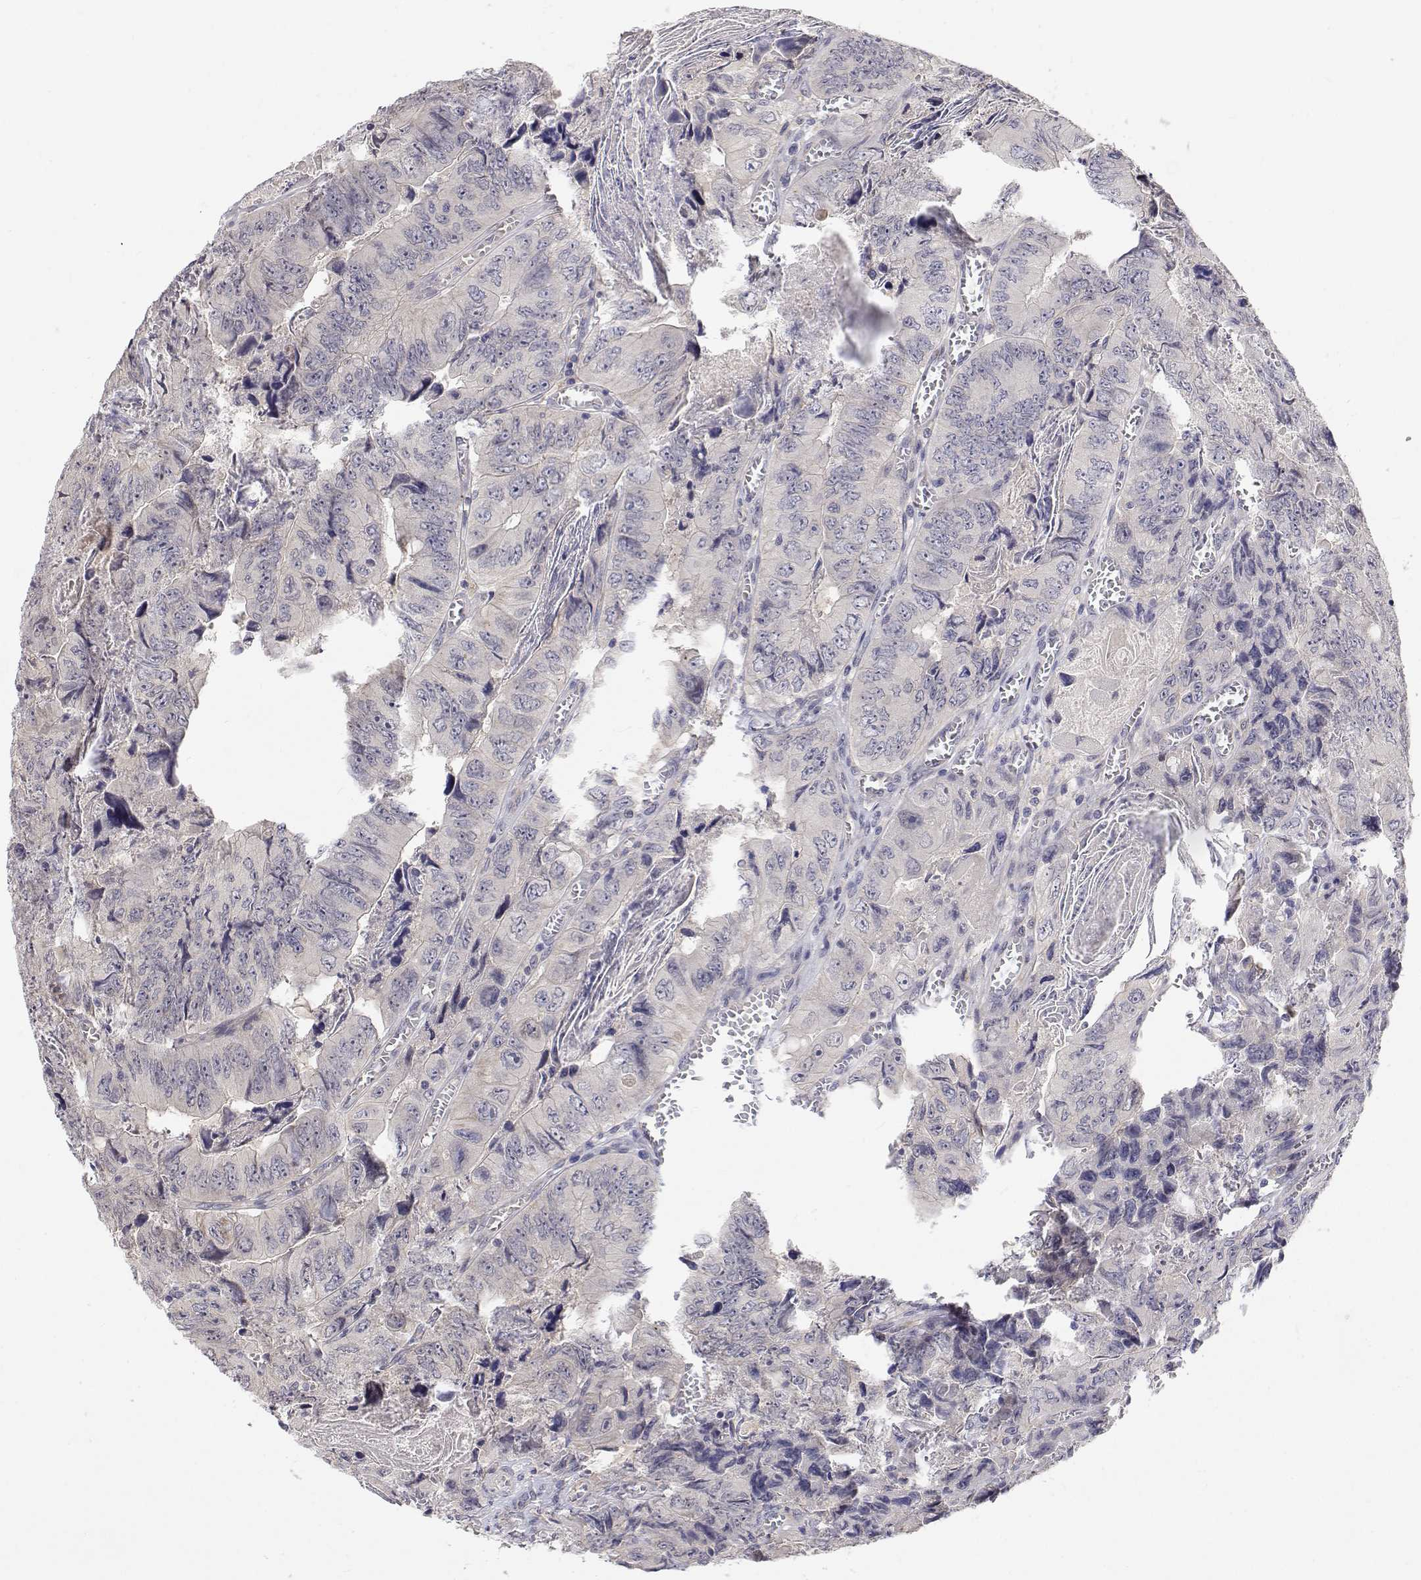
{"staining": {"intensity": "negative", "quantity": "none", "location": "none"}, "tissue": "colorectal cancer", "cell_type": "Tumor cells", "image_type": "cancer", "snomed": [{"axis": "morphology", "description": "Adenocarcinoma, NOS"}, {"axis": "topography", "description": "Colon"}], "caption": "Immunohistochemistry of colorectal cancer (adenocarcinoma) shows no staining in tumor cells.", "gene": "MYPN", "patient": {"sex": "female", "age": 84}}